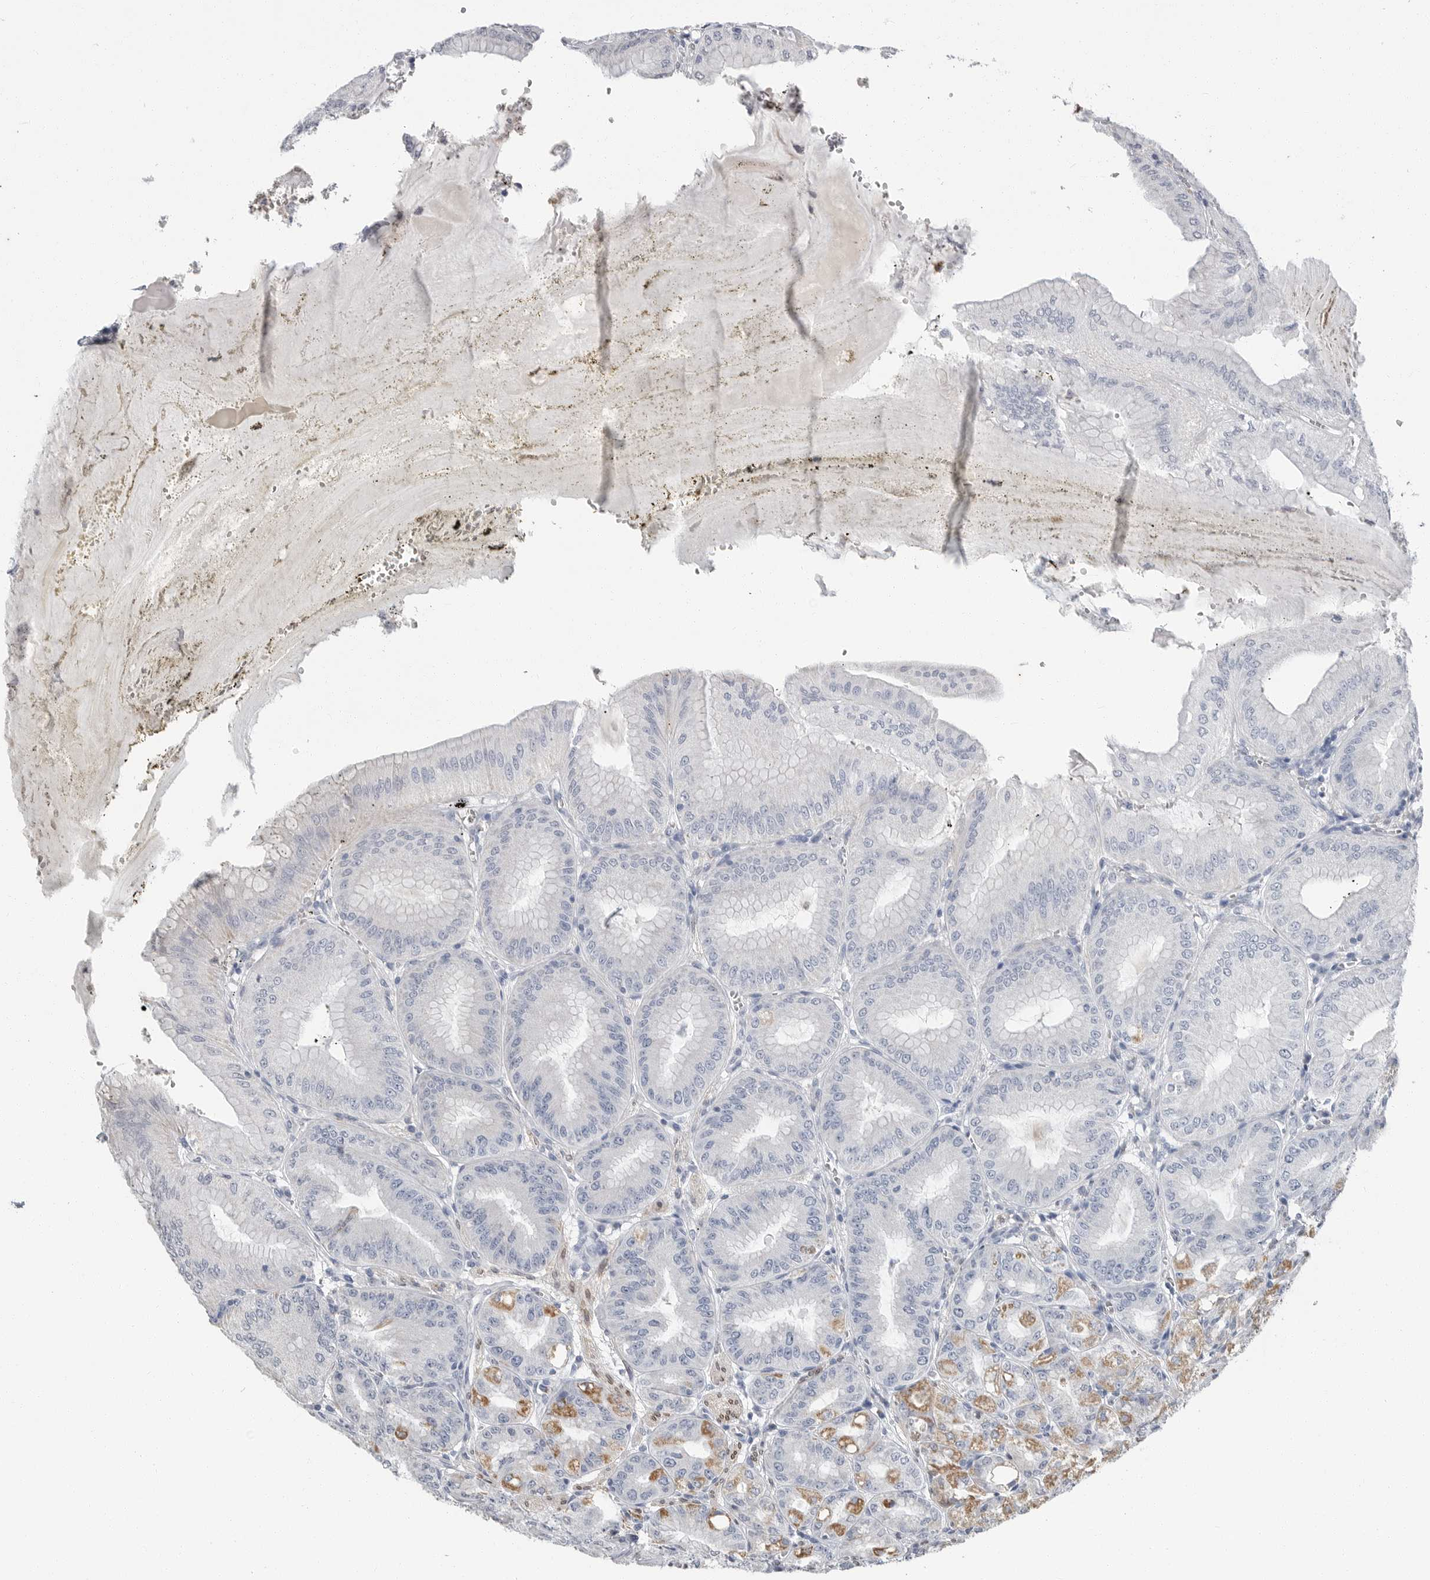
{"staining": {"intensity": "moderate", "quantity": "<25%", "location": "cytoplasmic/membranous"}, "tissue": "stomach", "cell_type": "Glandular cells", "image_type": "normal", "snomed": [{"axis": "morphology", "description": "Normal tissue, NOS"}, {"axis": "topography", "description": "Stomach, lower"}], "caption": "Immunohistochemical staining of normal human stomach reveals moderate cytoplasmic/membranous protein staining in about <25% of glandular cells. The protein is shown in brown color, while the nuclei are stained blue.", "gene": "PLN", "patient": {"sex": "male", "age": 71}}